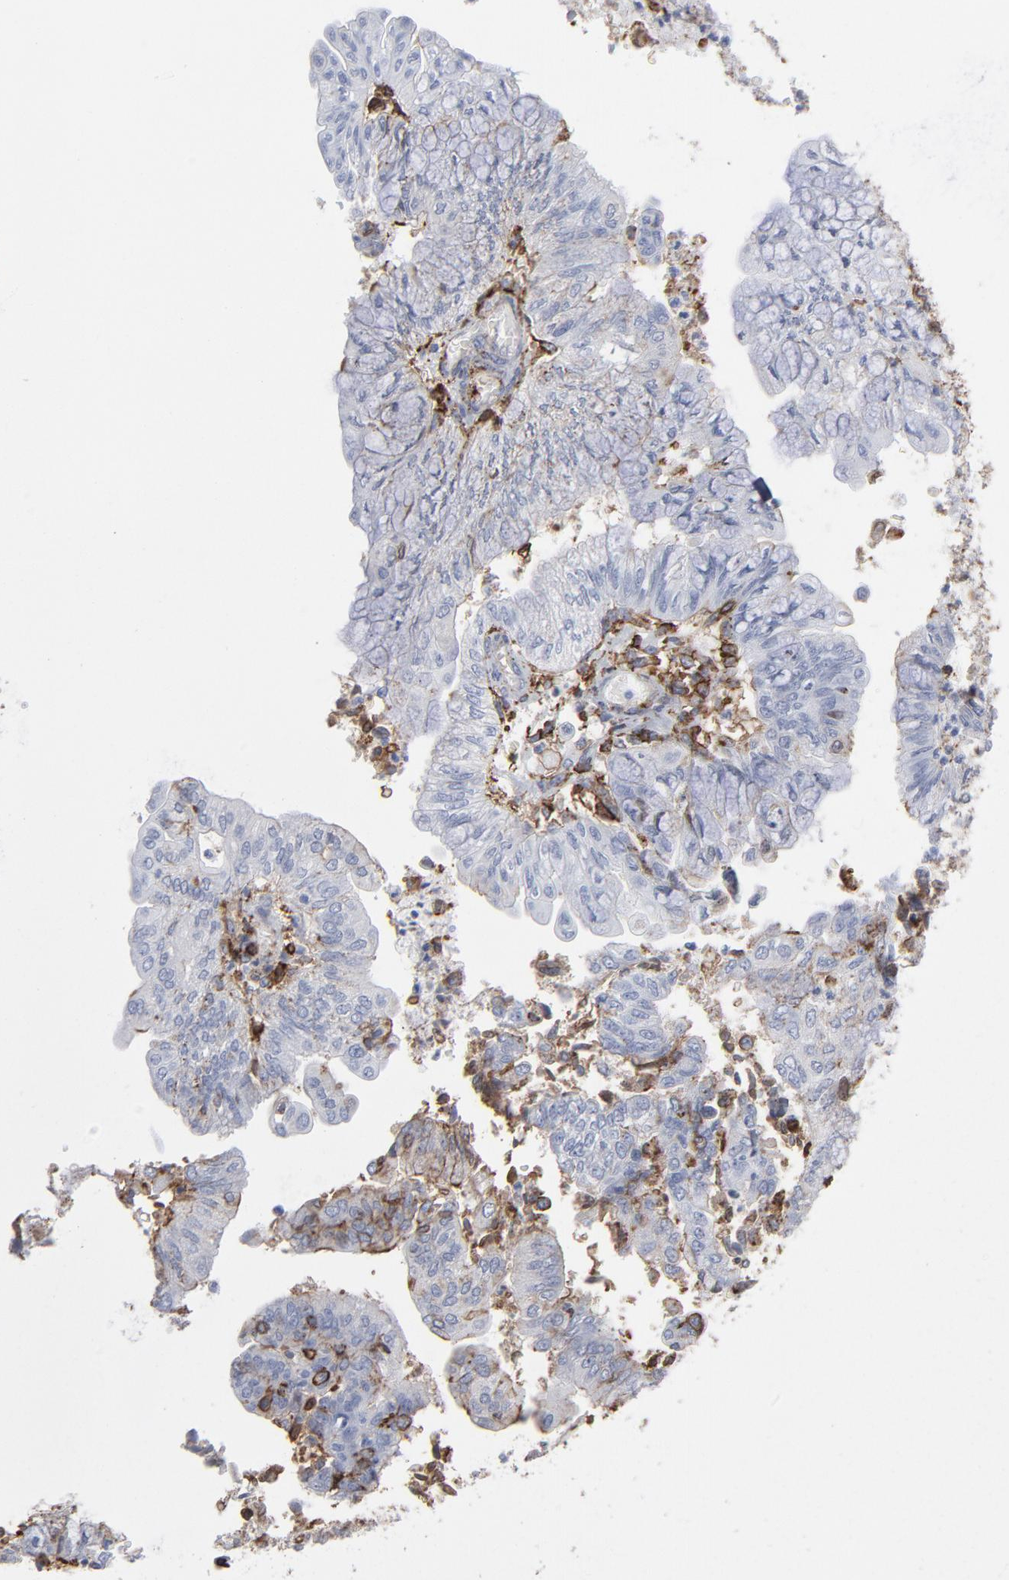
{"staining": {"intensity": "moderate", "quantity": "25%-75%", "location": "cytoplasmic/membranous"}, "tissue": "endometrial cancer", "cell_type": "Tumor cells", "image_type": "cancer", "snomed": [{"axis": "morphology", "description": "Adenocarcinoma, NOS"}, {"axis": "topography", "description": "Endometrium"}], "caption": "Endometrial cancer (adenocarcinoma) stained with a brown dye reveals moderate cytoplasmic/membranous positive expression in approximately 25%-75% of tumor cells.", "gene": "ANXA5", "patient": {"sex": "female", "age": 59}}